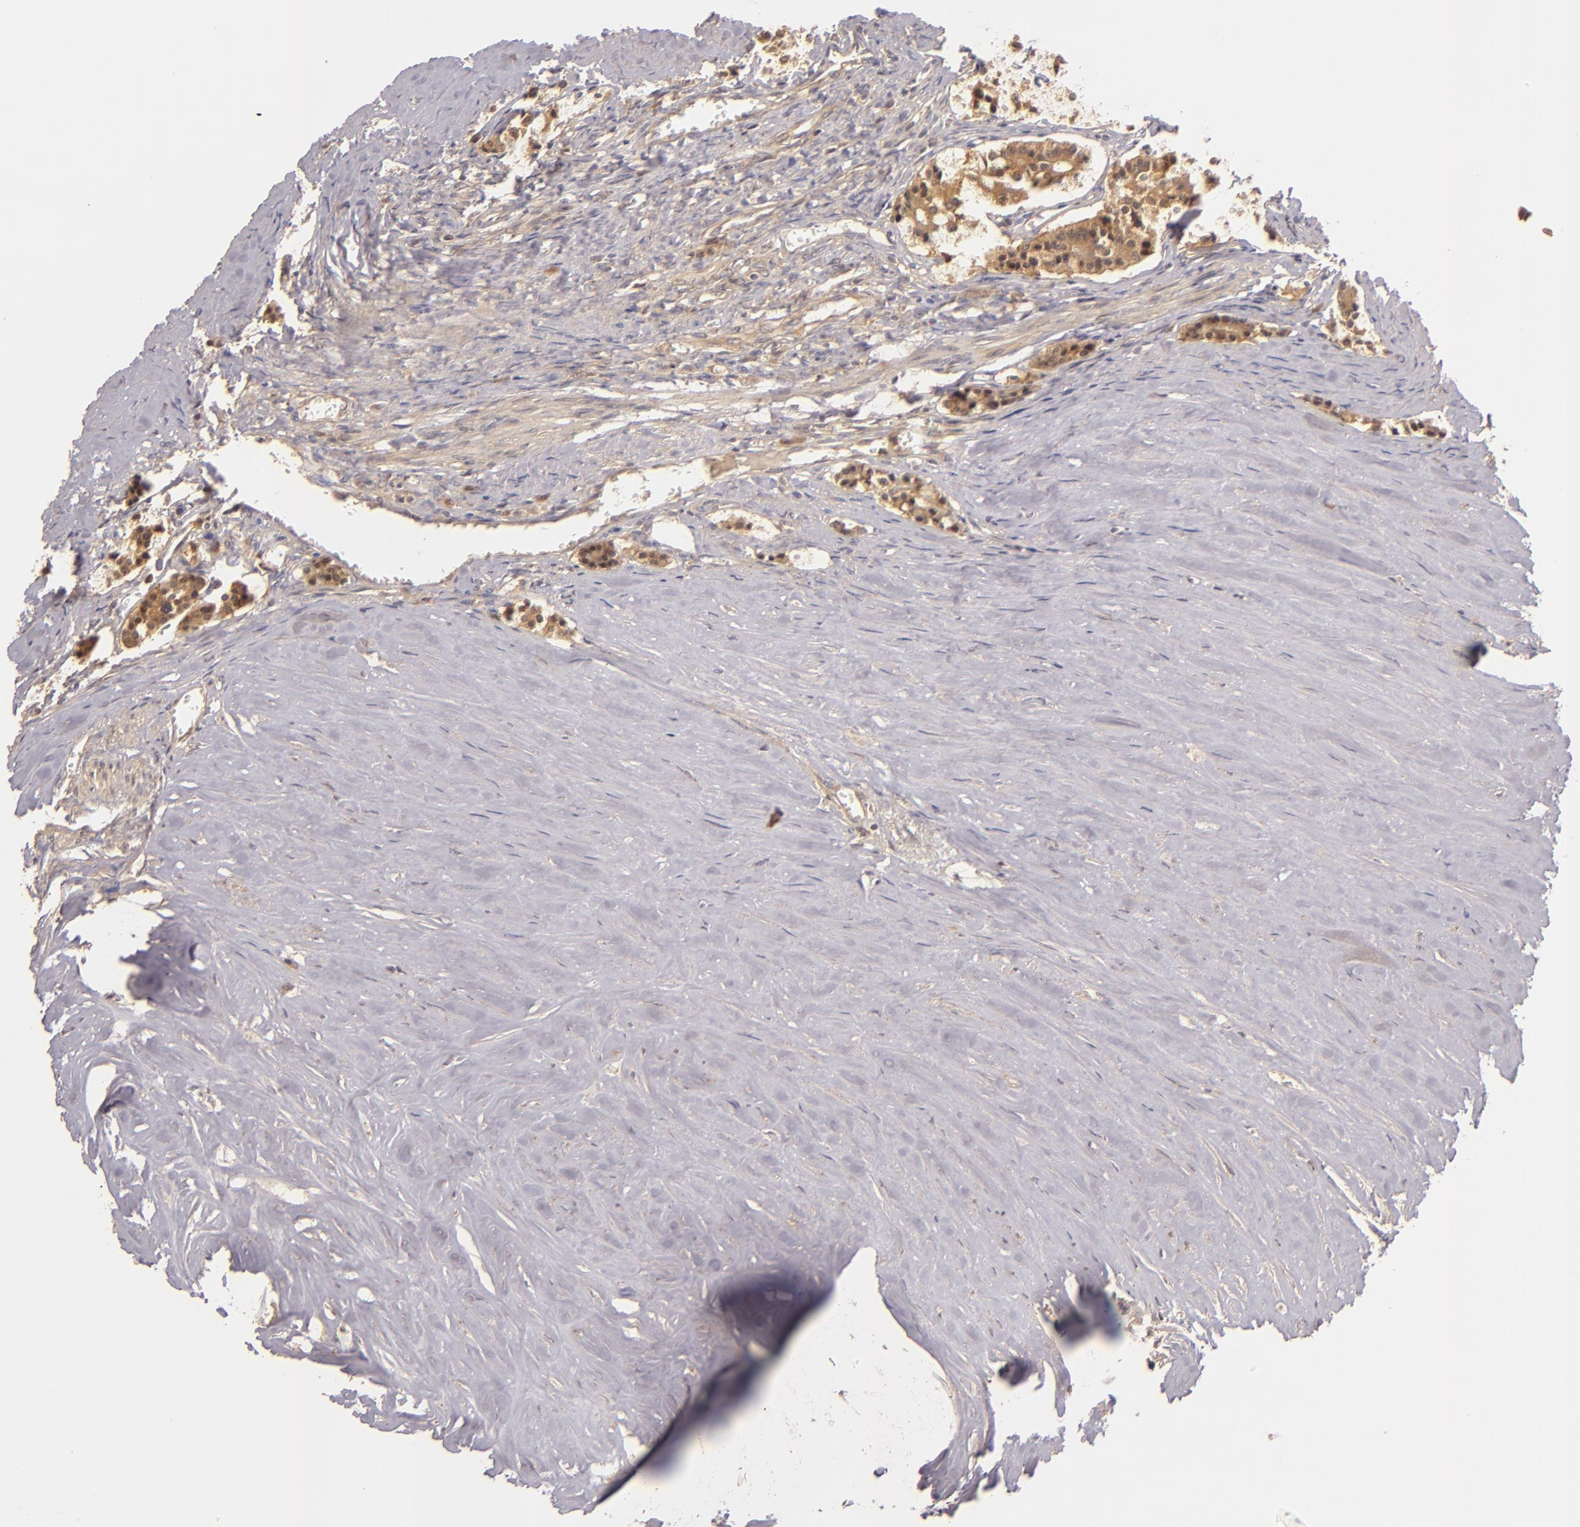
{"staining": {"intensity": "strong", "quantity": ">75%", "location": "cytoplasmic/membranous"}, "tissue": "carcinoid", "cell_type": "Tumor cells", "image_type": "cancer", "snomed": [{"axis": "morphology", "description": "Carcinoid, malignant, NOS"}, {"axis": "topography", "description": "Small intestine"}], "caption": "Human carcinoid stained with a protein marker reveals strong staining in tumor cells.", "gene": "PRKCD", "patient": {"sex": "male", "age": 63}}